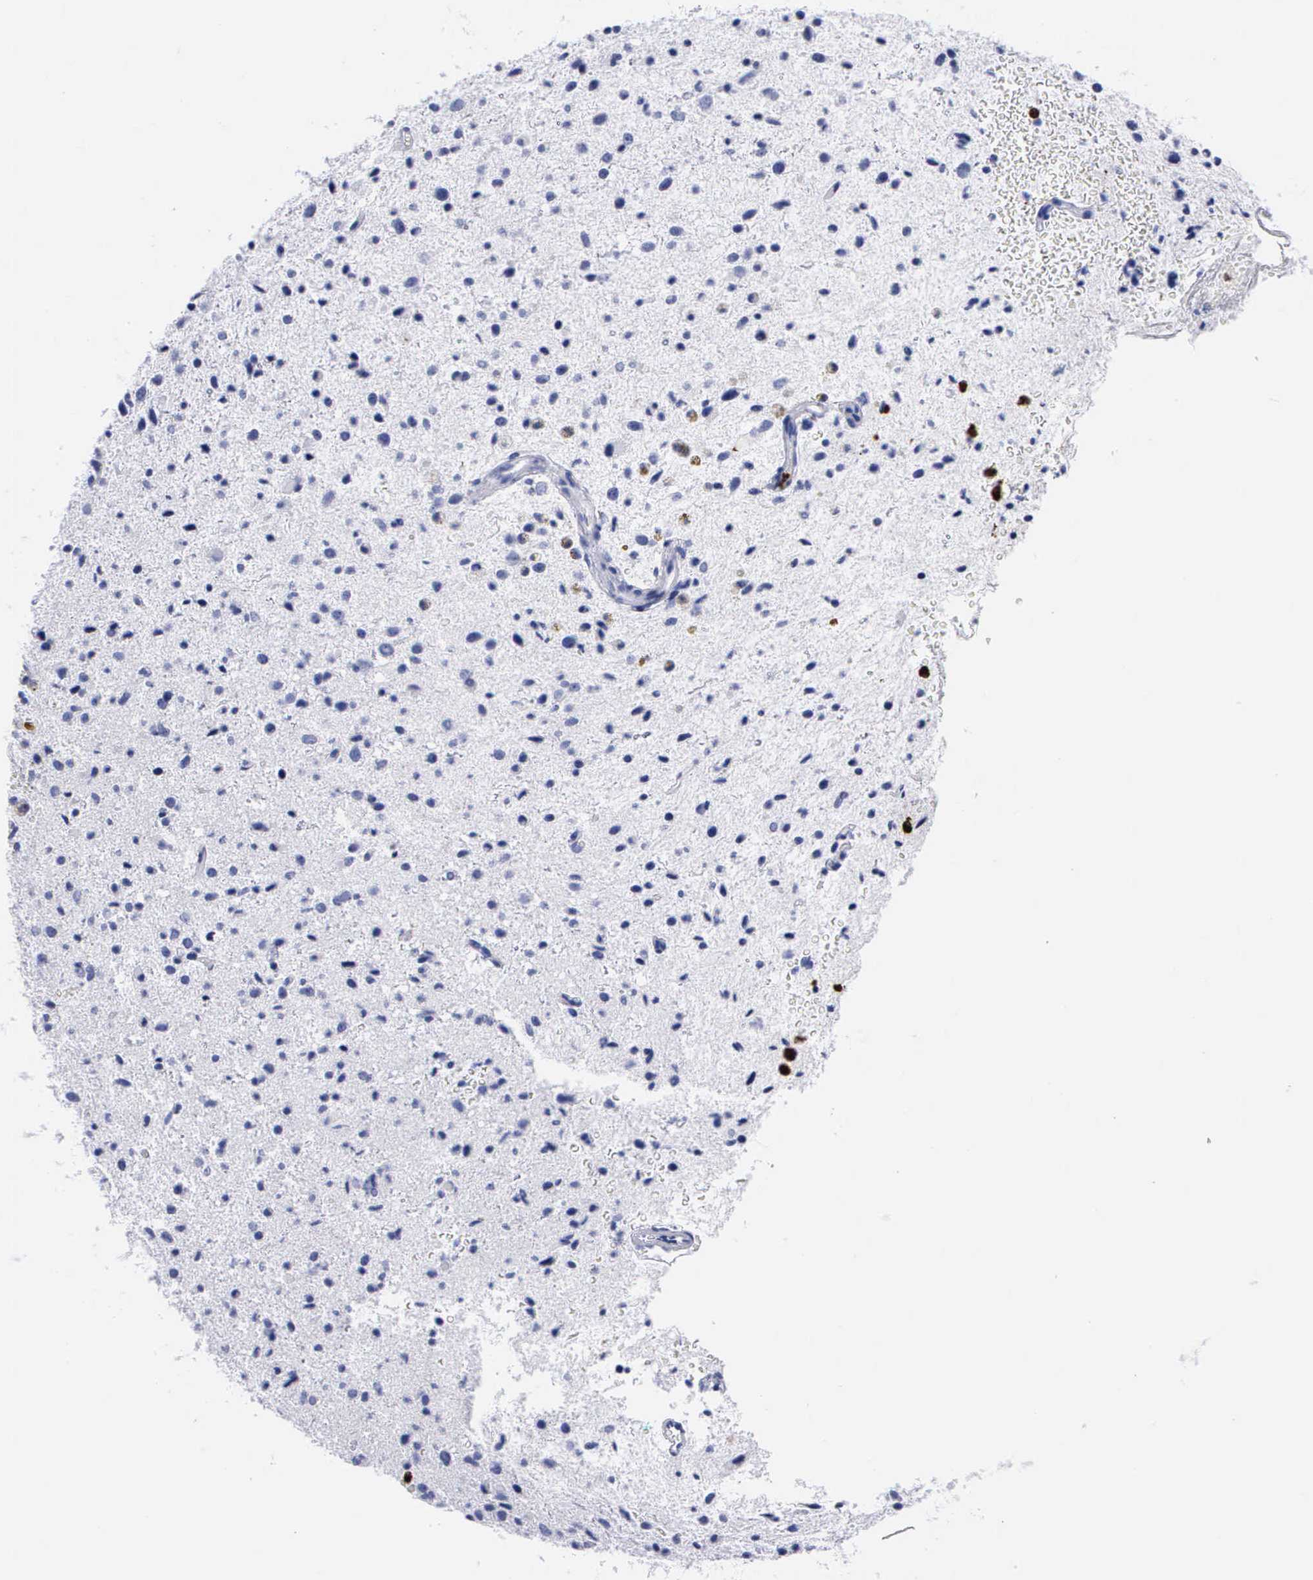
{"staining": {"intensity": "negative", "quantity": "none", "location": "none"}, "tissue": "glioma", "cell_type": "Tumor cells", "image_type": "cancer", "snomed": [{"axis": "morphology", "description": "Glioma, malignant, Low grade"}, {"axis": "topography", "description": "Brain"}], "caption": "The IHC photomicrograph has no significant positivity in tumor cells of low-grade glioma (malignant) tissue. Nuclei are stained in blue.", "gene": "CTSG", "patient": {"sex": "female", "age": 46}}